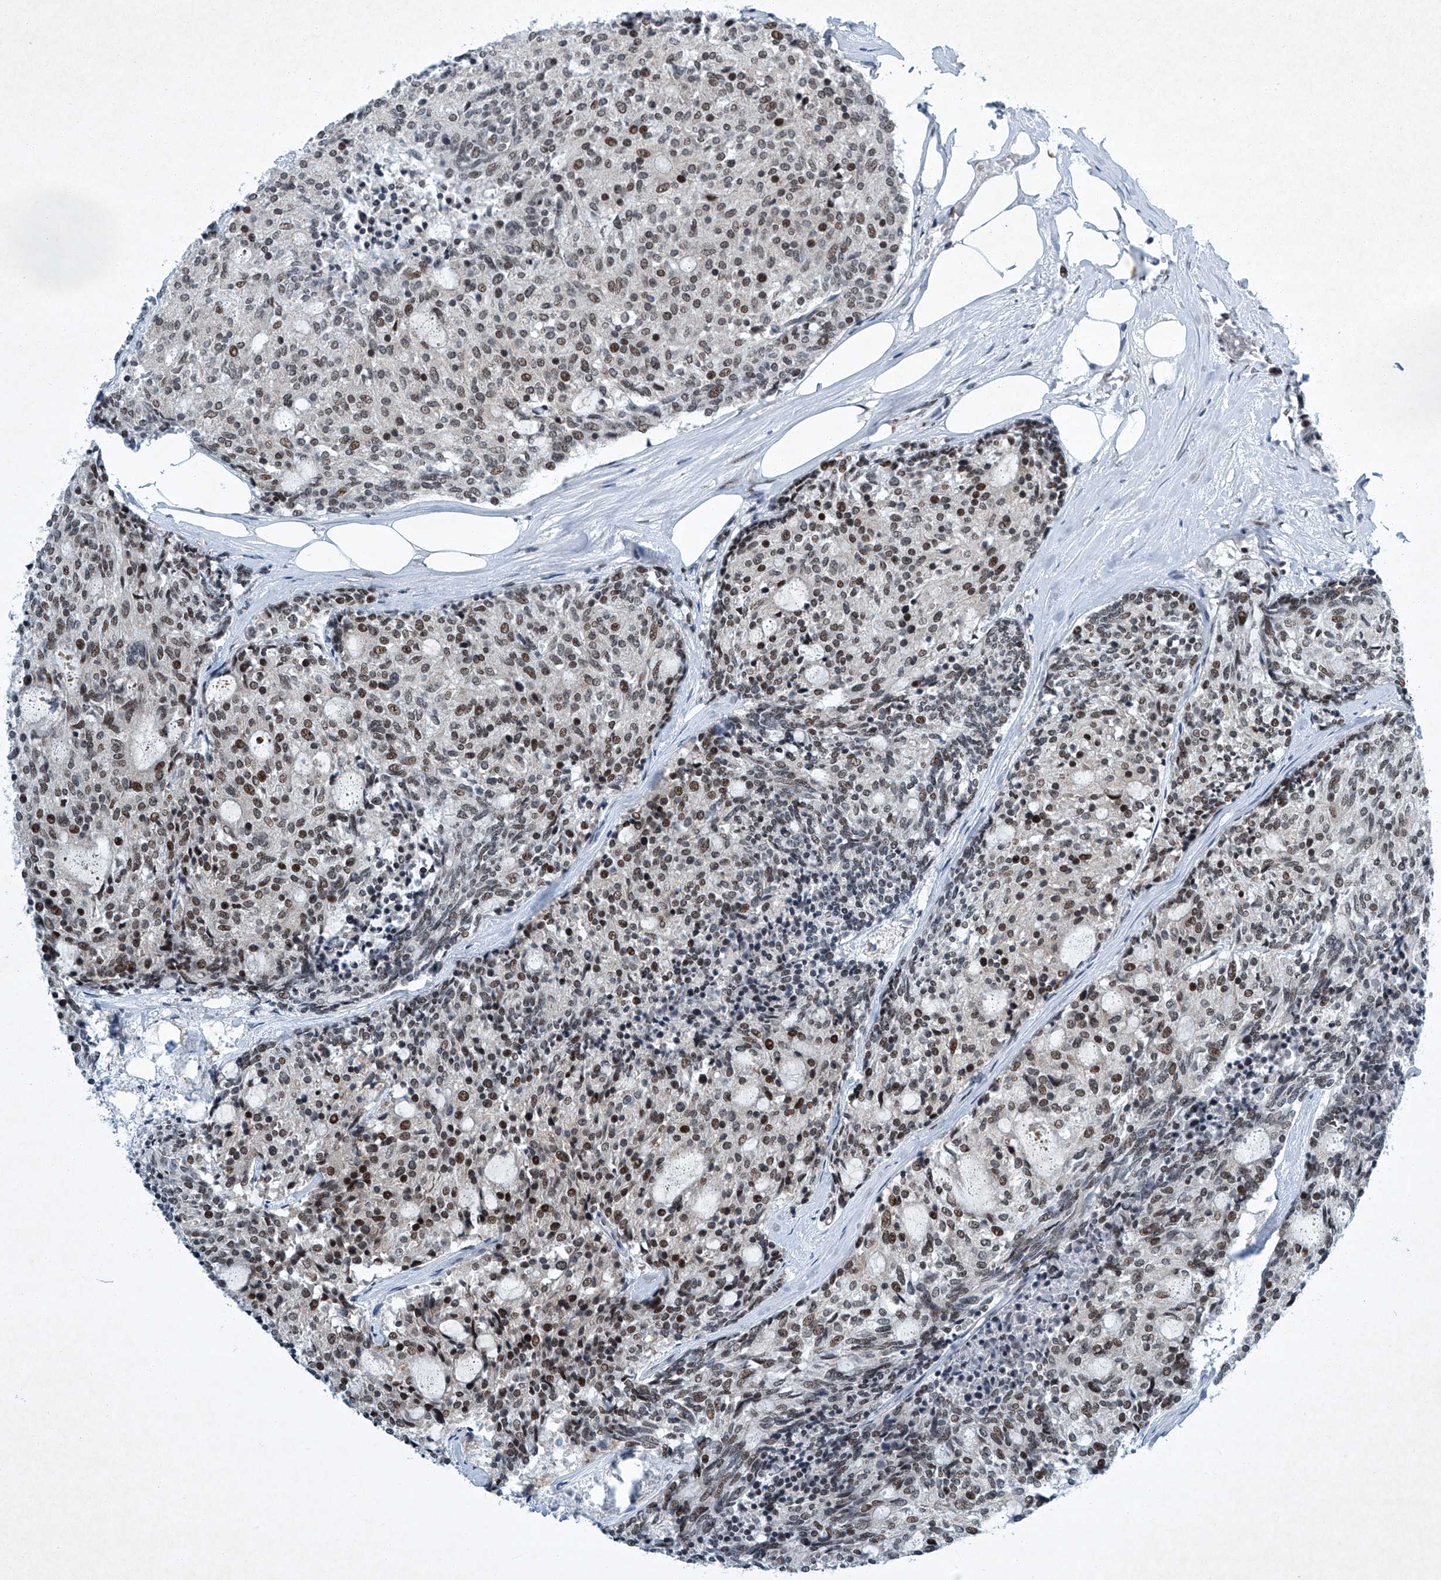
{"staining": {"intensity": "moderate", "quantity": "25%-75%", "location": "nuclear"}, "tissue": "carcinoid", "cell_type": "Tumor cells", "image_type": "cancer", "snomed": [{"axis": "morphology", "description": "Carcinoid, malignant, NOS"}, {"axis": "topography", "description": "Pancreas"}], "caption": "DAB immunohistochemical staining of malignant carcinoid demonstrates moderate nuclear protein expression in approximately 25%-75% of tumor cells.", "gene": "TFDP1", "patient": {"sex": "female", "age": 54}}